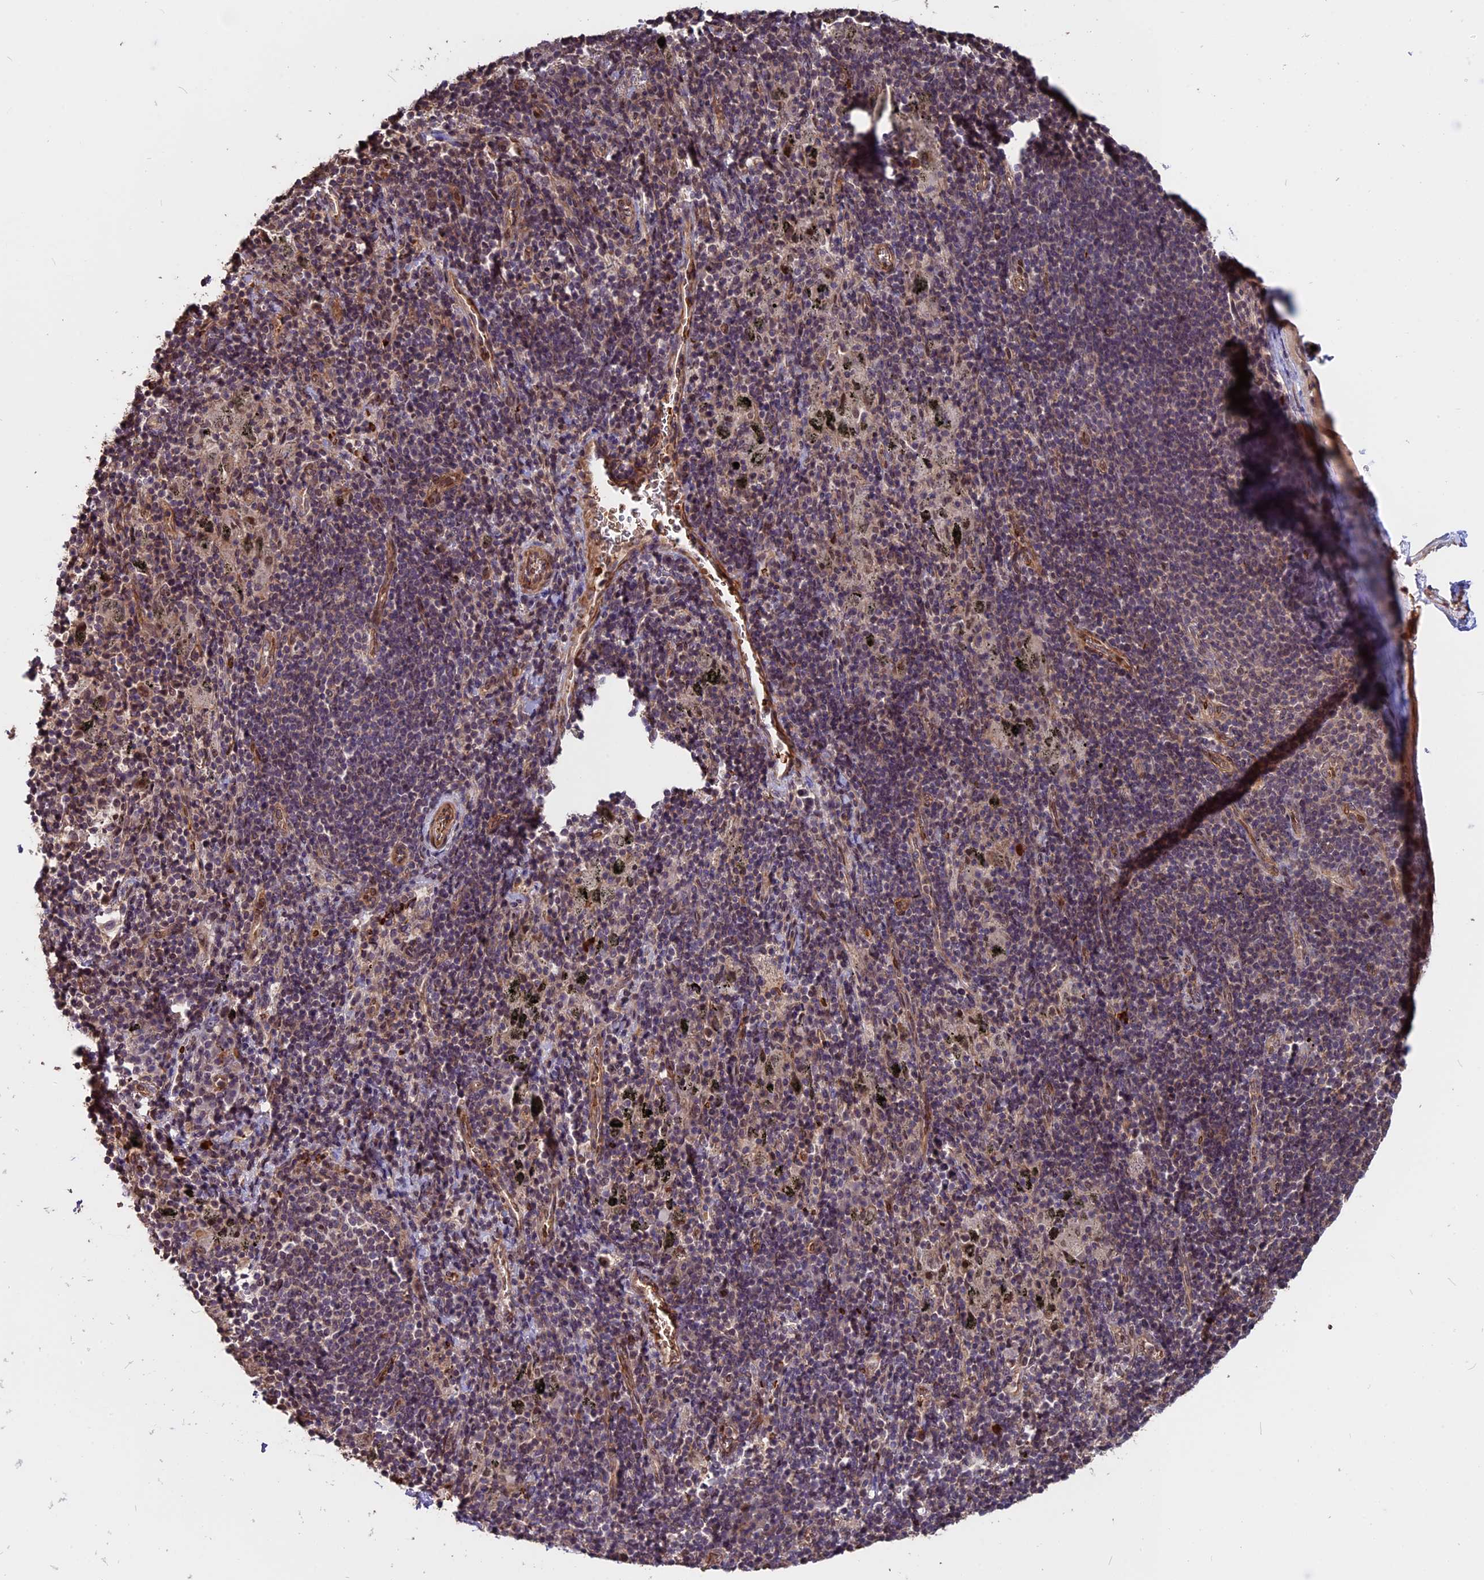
{"staining": {"intensity": "negative", "quantity": "none", "location": "none"}, "tissue": "adipose tissue", "cell_type": "Adipocytes", "image_type": "normal", "snomed": [{"axis": "morphology", "description": "Normal tissue, NOS"}, {"axis": "topography", "description": "Lymph node"}, {"axis": "topography", "description": "Cartilage tissue"}, {"axis": "topography", "description": "Bronchus"}], "caption": "Adipocytes are negative for protein expression in unremarkable human adipose tissue. Nuclei are stained in blue.", "gene": "ZC3H10", "patient": {"sex": "male", "age": 63}}